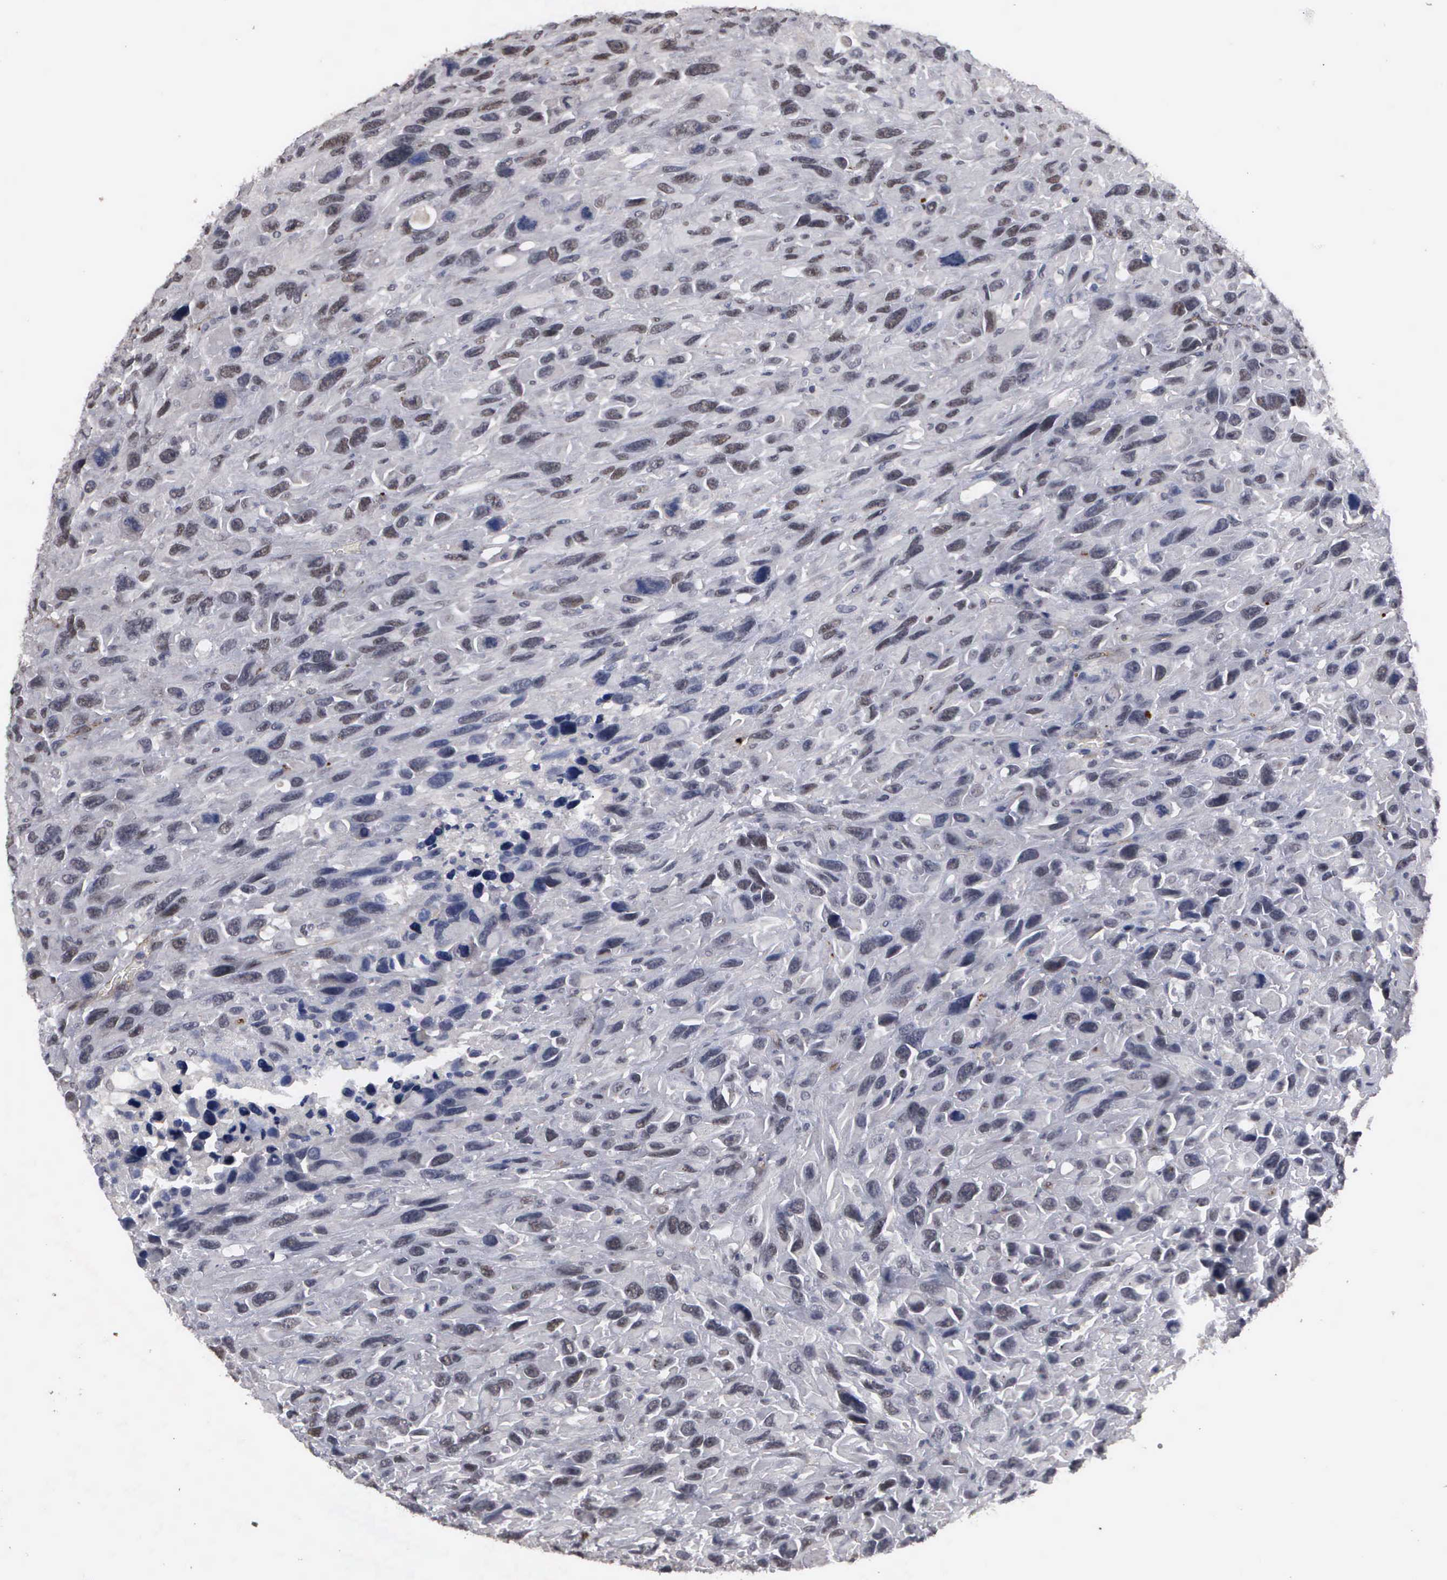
{"staining": {"intensity": "weak", "quantity": "<25%", "location": "nuclear"}, "tissue": "renal cancer", "cell_type": "Tumor cells", "image_type": "cancer", "snomed": [{"axis": "morphology", "description": "Adenocarcinoma, NOS"}, {"axis": "topography", "description": "Kidney"}], "caption": "A photomicrograph of renal cancer (adenocarcinoma) stained for a protein demonstrates no brown staining in tumor cells. (DAB (3,3'-diaminobenzidine) immunohistochemistry (IHC) with hematoxylin counter stain).", "gene": "ZBTB33", "patient": {"sex": "male", "age": 79}}